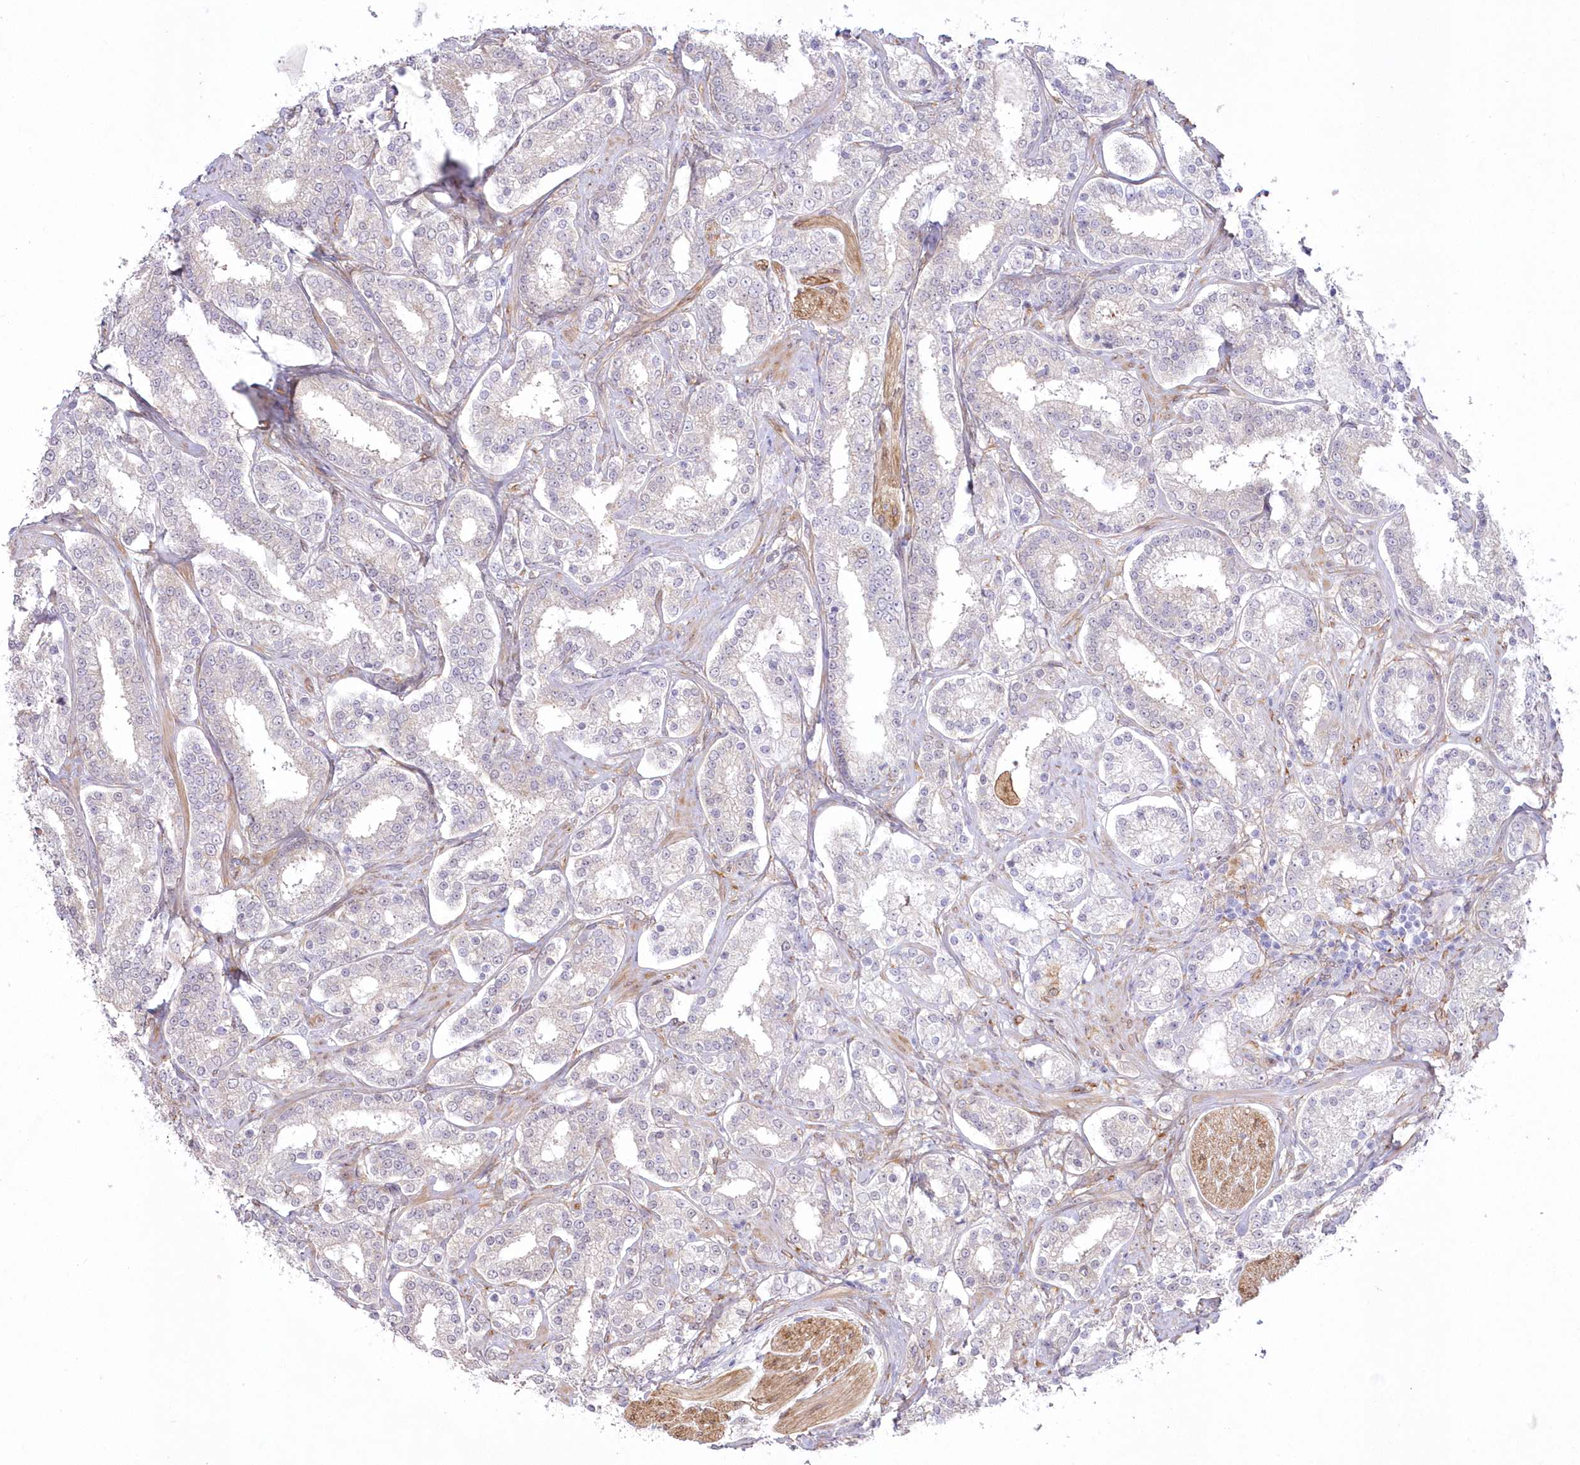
{"staining": {"intensity": "negative", "quantity": "none", "location": "none"}, "tissue": "prostate cancer", "cell_type": "Tumor cells", "image_type": "cancer", "snomed": [{"axis": "morphology", "description": "Normal tissue, NOS"}, {"axis": "morphology", "description": "Adenocarcinoma, High grade"}, {"axis": "topography", "description": "Prostate"}], "caption": "This is an IHC micrograph of adenocarcinoma (high-grade) (prostate). There is no expression in tumor cells.", "gene": "SH3PXD2B", "patient": {"sex": "male", "age": 83}}